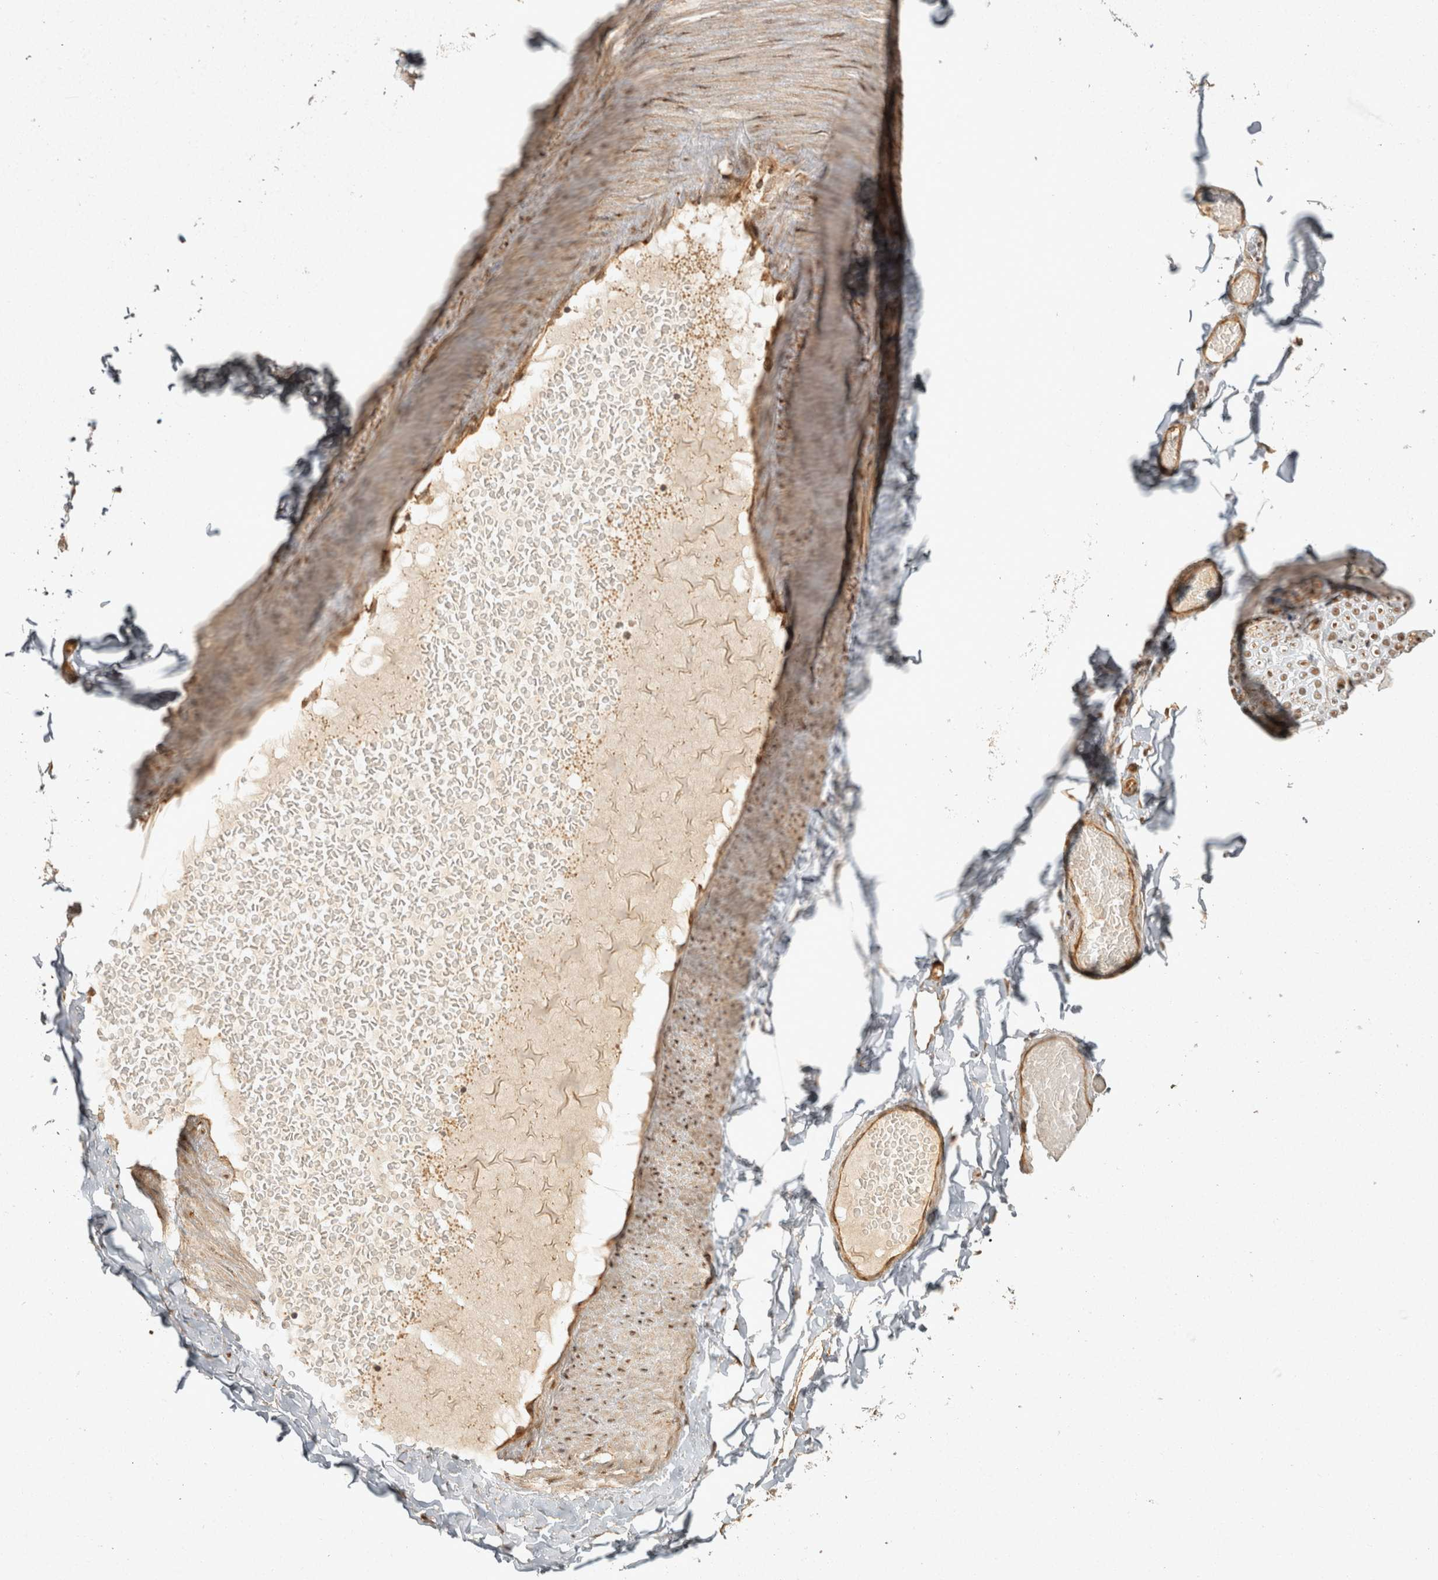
{"staining": {"intensity": "weak", "quantity": ">75%", "location": "cytoplasmic/membranous"}, "tissue": "adipose tissue", "cell_type": "Adipocytes", "image_type": "normal", "snomed": [{"axis": "morphology", "description": "Normal tissue, NOS"}, {"axis": "topography", "description": "Adipose tissue"}, {"axis": "topography", "description": "Vascular tissue"}, {"axis": "topography", "description": "Peripheral nerve tissue"}], "caption": "The image demonstrates staining of normal adipose tissue, revealing weak cytoplasmic/membranous protein expression (brown color) within adipocytes.", "gene": "CAMSAP2", "patient": {"sex": "male", "age": 25}}